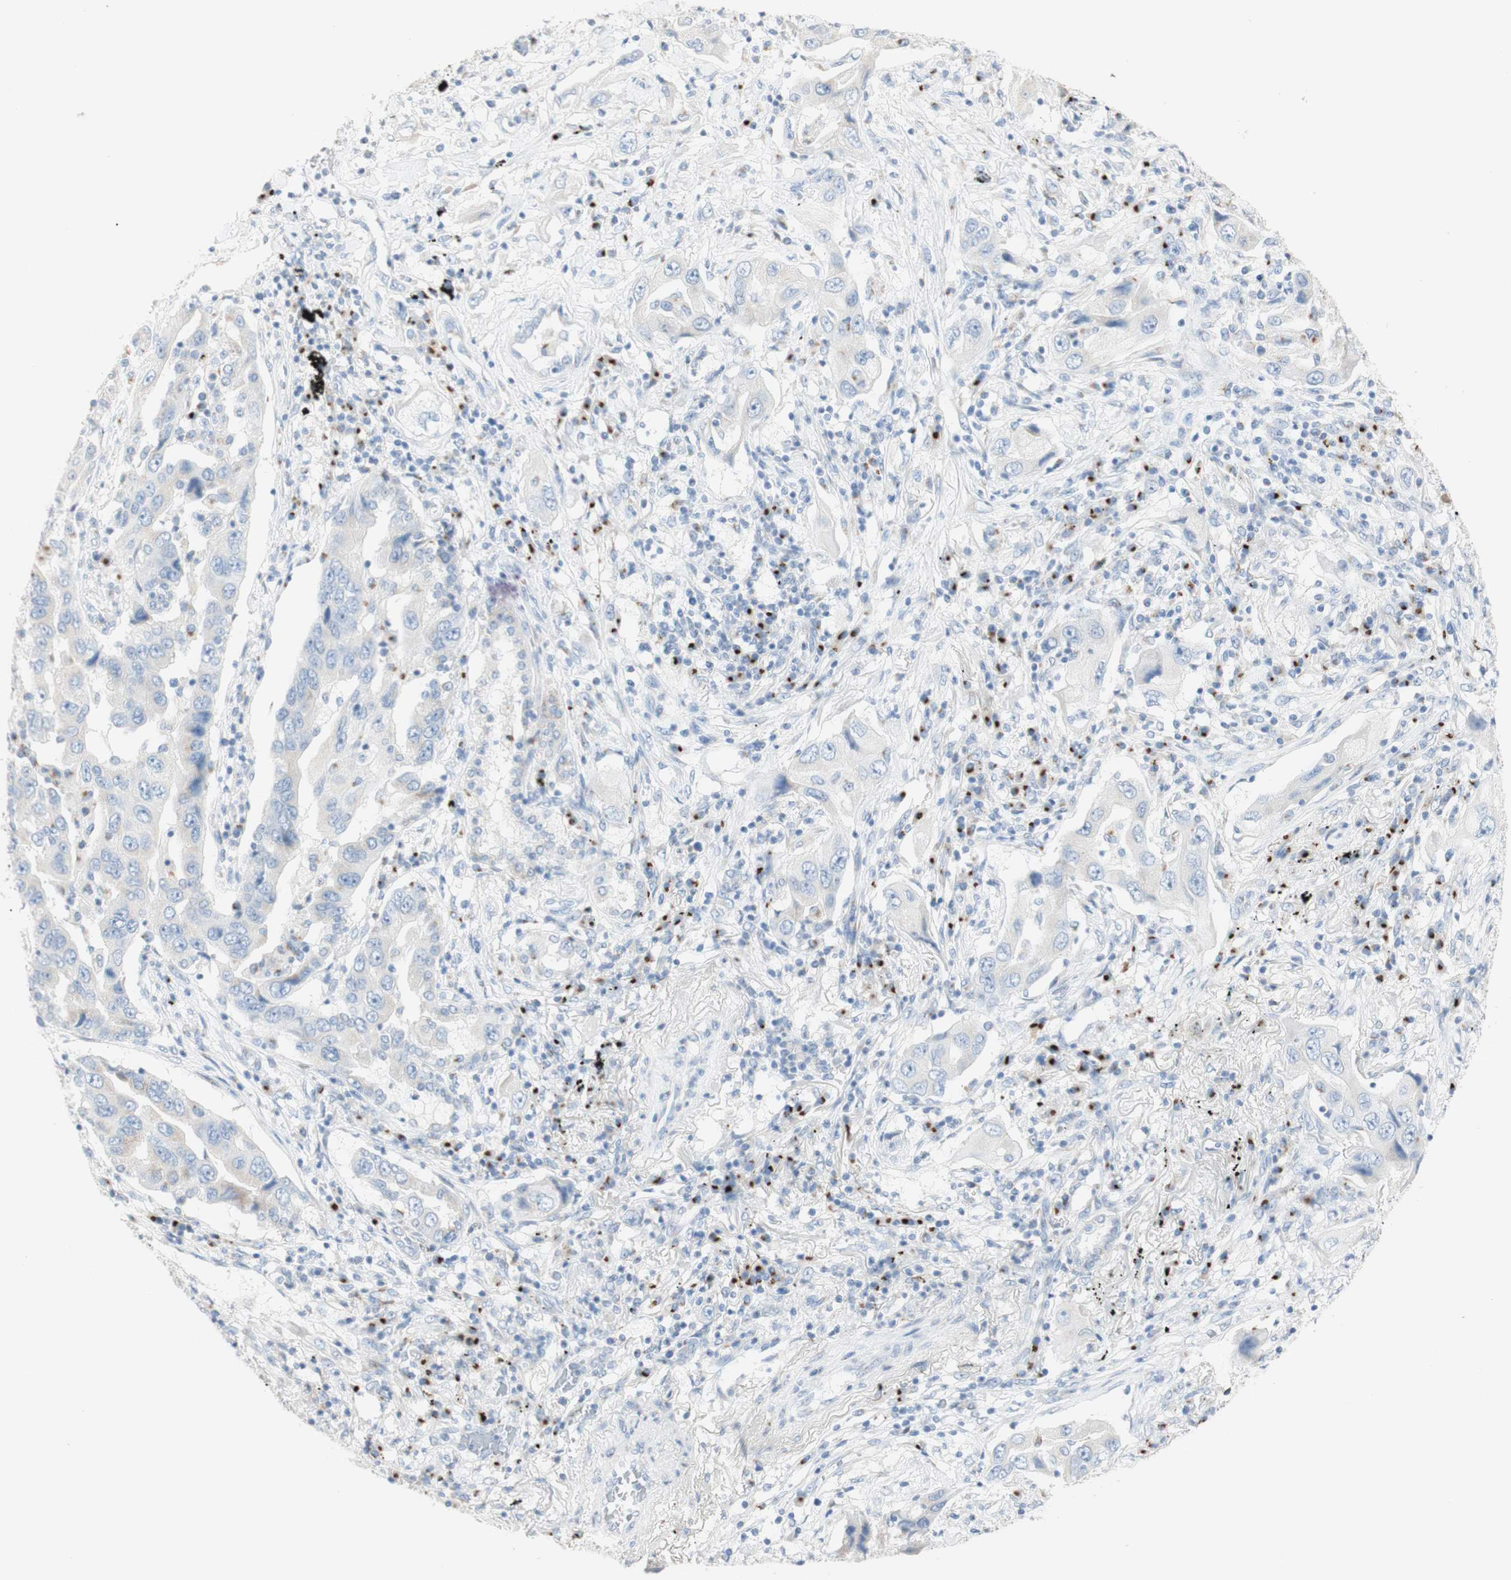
{"staining": {"intensity": "negative", "quantity": "none", "location": "none"}, "tissue": "lung cancer", "cell_type": "Tumor cells", "image_type": "cancer", "snomed": [{"axis": "morphology", "description": "Adenocarcinoma, NOS"}, {"axis": "topography", "description": "Lung"}], "caption": "Lung cancer was stained to show a protein in brown. There is no significant expression in tumor cells.", "gene": "MANEA", "patient": {"sex": "female", "age": 65}}